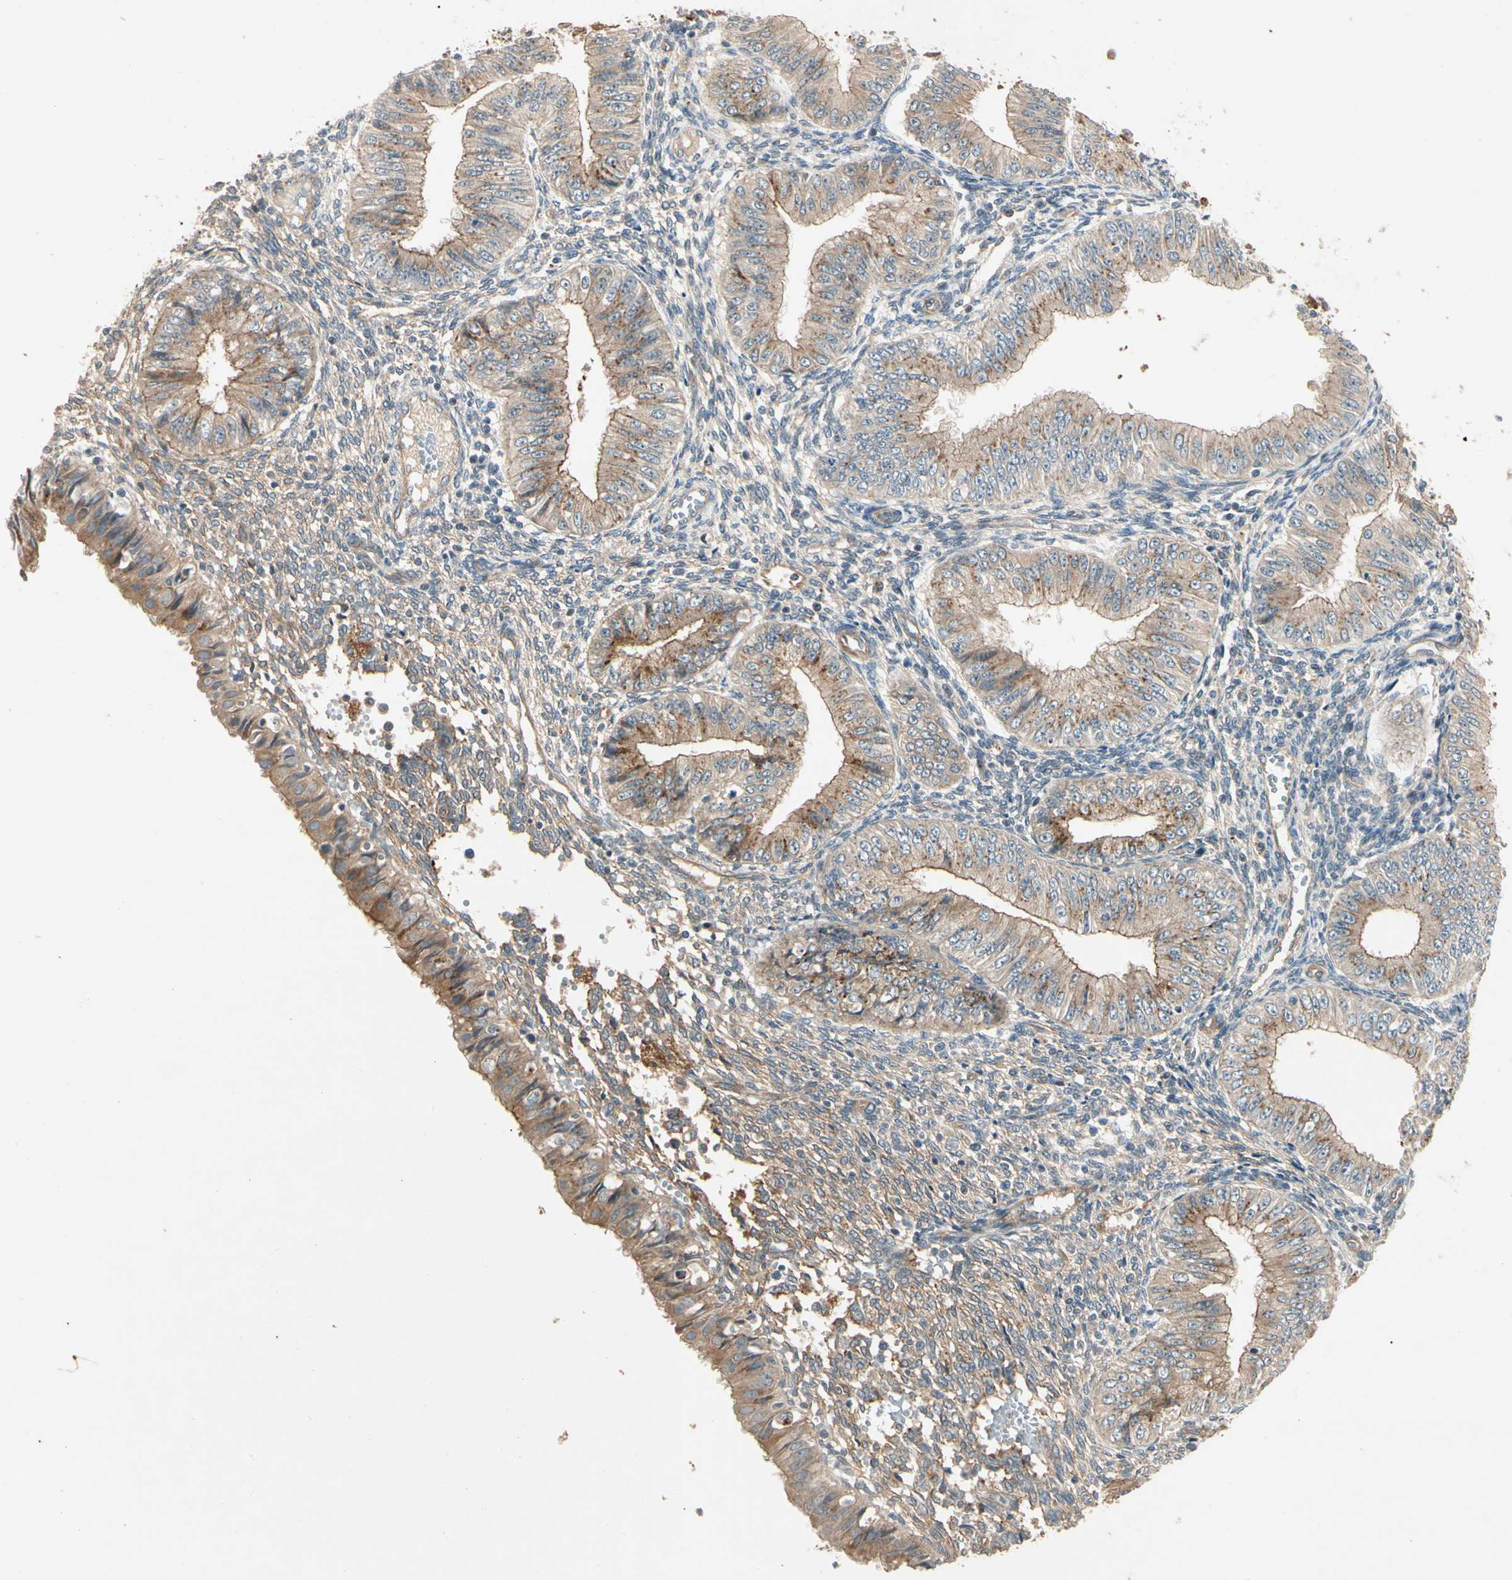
{"staining": {"intensity": "moderate", "quantity": ">75%", "location": "cytoplasmic/membranous"}, "tissue": "endometrial cancer", "cell_type": "Tumor cells", "image_type": "cancer", "snomed": [{"axis": "morphology", "description": "Normal tissue, NOS"}, {"axis": "morphology", "description": "Adenocarcinoma, NOS"}, {"axis": "topography", "description": "Endometrium"}], "caption": "DAB (3,3'-diaminobenzidine) immunohistochemical staining of human endometrial adenocarcinoma reveals moderate cytoplasmic/membranous protein positivity in about >75% of tumor cells.", "gene": "ROCK2", "patient": {"sex": "female", "age": 53}}